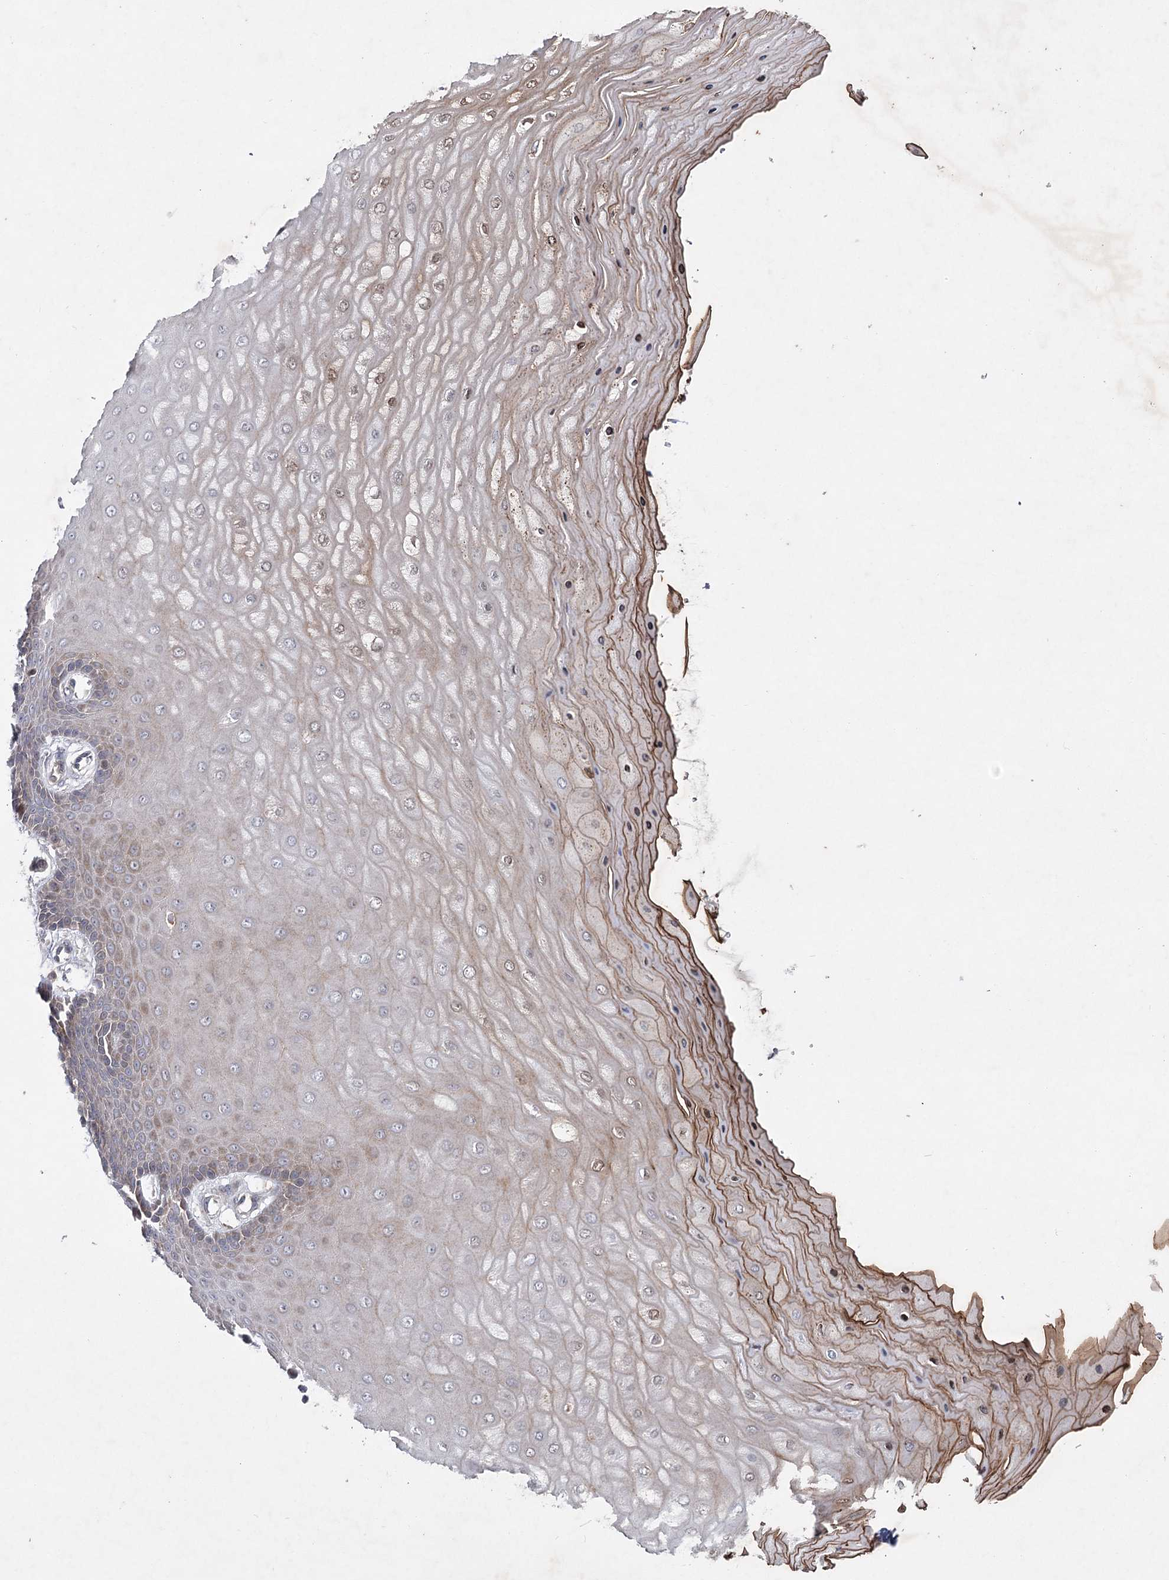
{"staining": {"intensity": "weak", "quantity": "<25%", "location": "cytoplasmic/membranous"}, "tissue": "cervix", "cell_type": "Glandular cells", "image_type": "normal", "snomed": [{"axis": "morphology", "description": "Normal tissue, NOS"}, {"axis": "topography", "description": "Cervix"}], "caption": "Human cervix stained for a protein using IHC shows no staining in glandular cells.", "gene": "MAP3K13", "patient": {"sex": "female", "age": 55}}